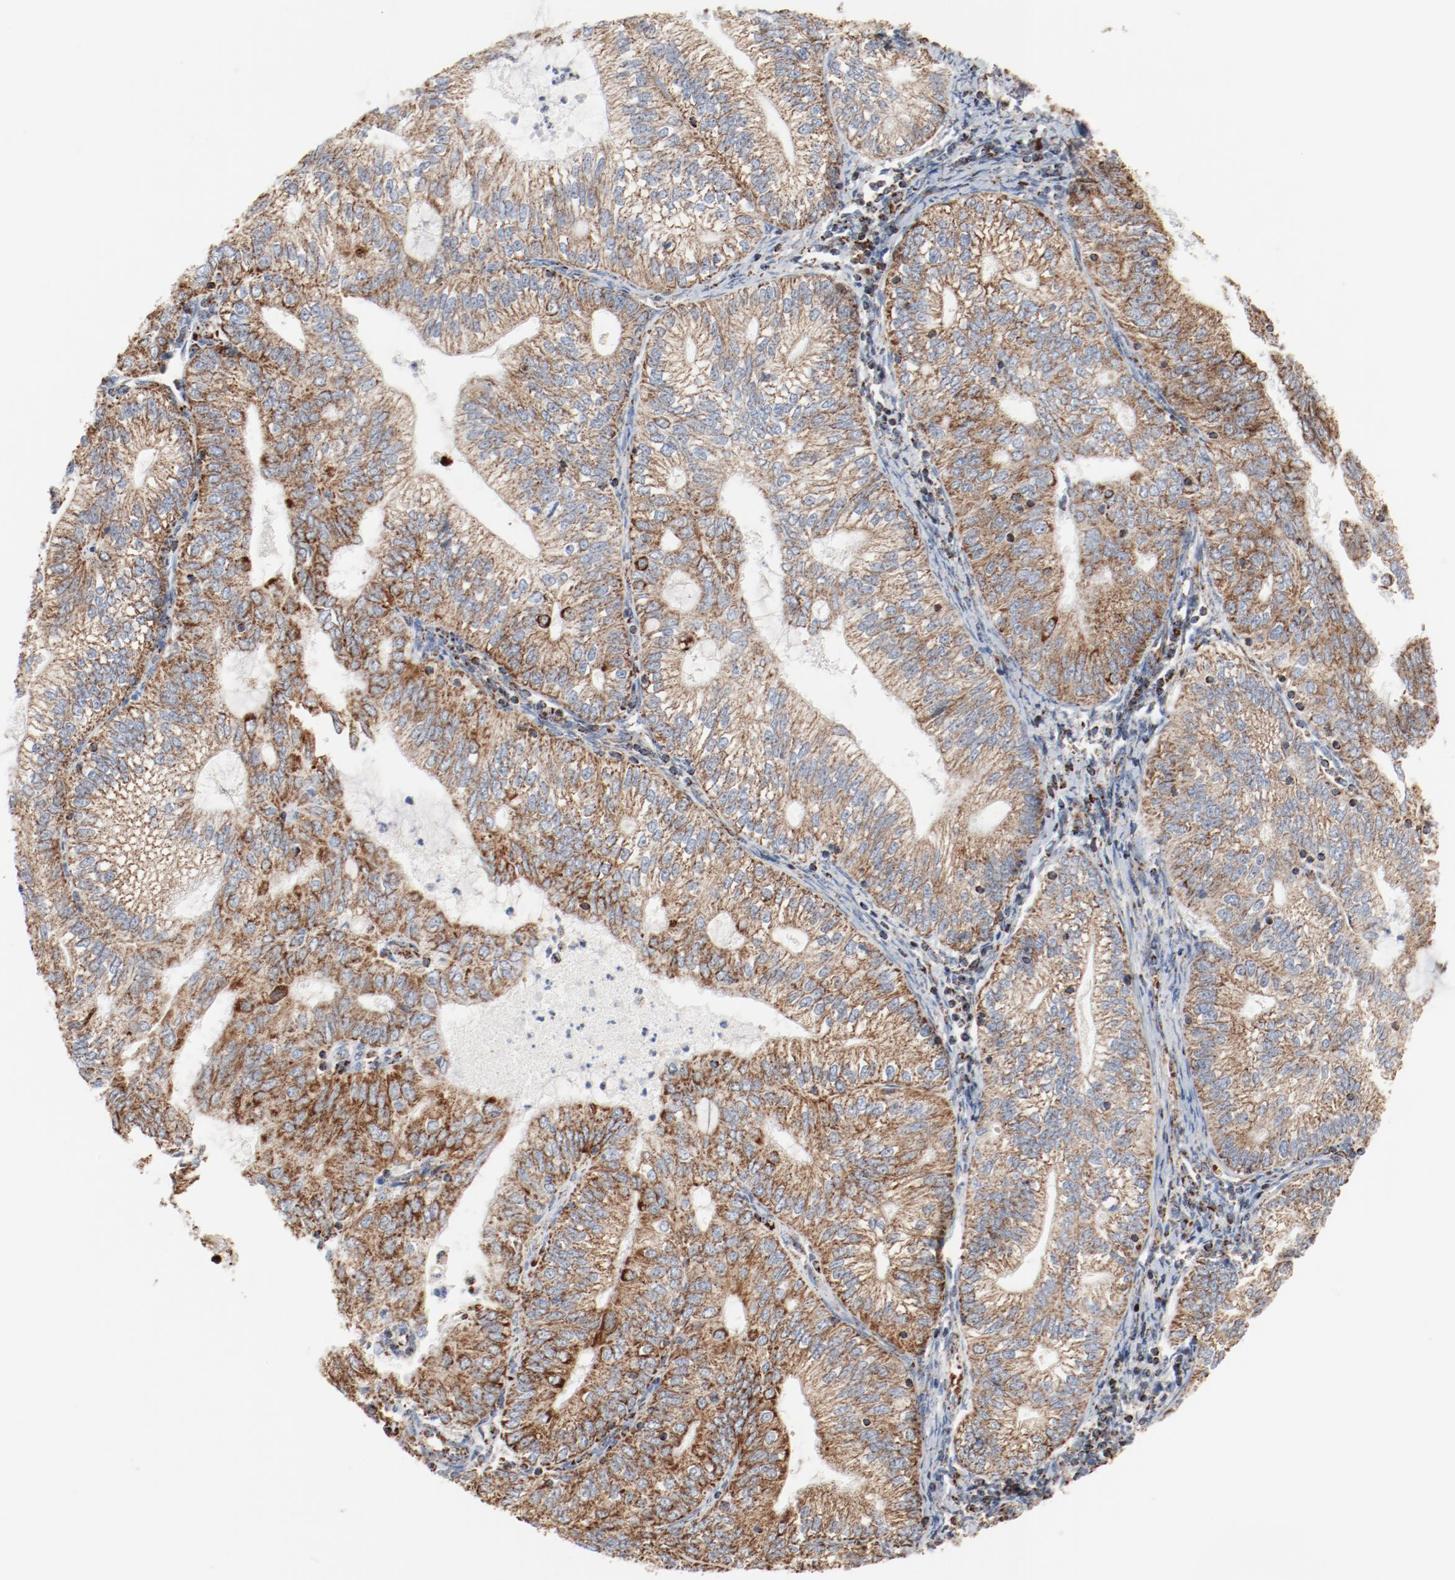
{"staining": {"intensity": "moderate", "quantity": ">75%", "location": "cytoplasmic/membranous"}, "tissue": "endometrial cancer", "cell_type": "Tumor cells", "image_type": "cancer", "snomed": [{"axis": "morphology", "description": "Adenocarcinoma, NOS"}, {"axis": "topography", "description": "Endometrium"}], "caption": "Endometrial cancer stained with a brown dye demonstrates moderate cytoplasmic/membranous positive staining in about >75% of tumor cells.", "gene": "NDUFB8", "patient": {"sex": "female", "age": 69}}